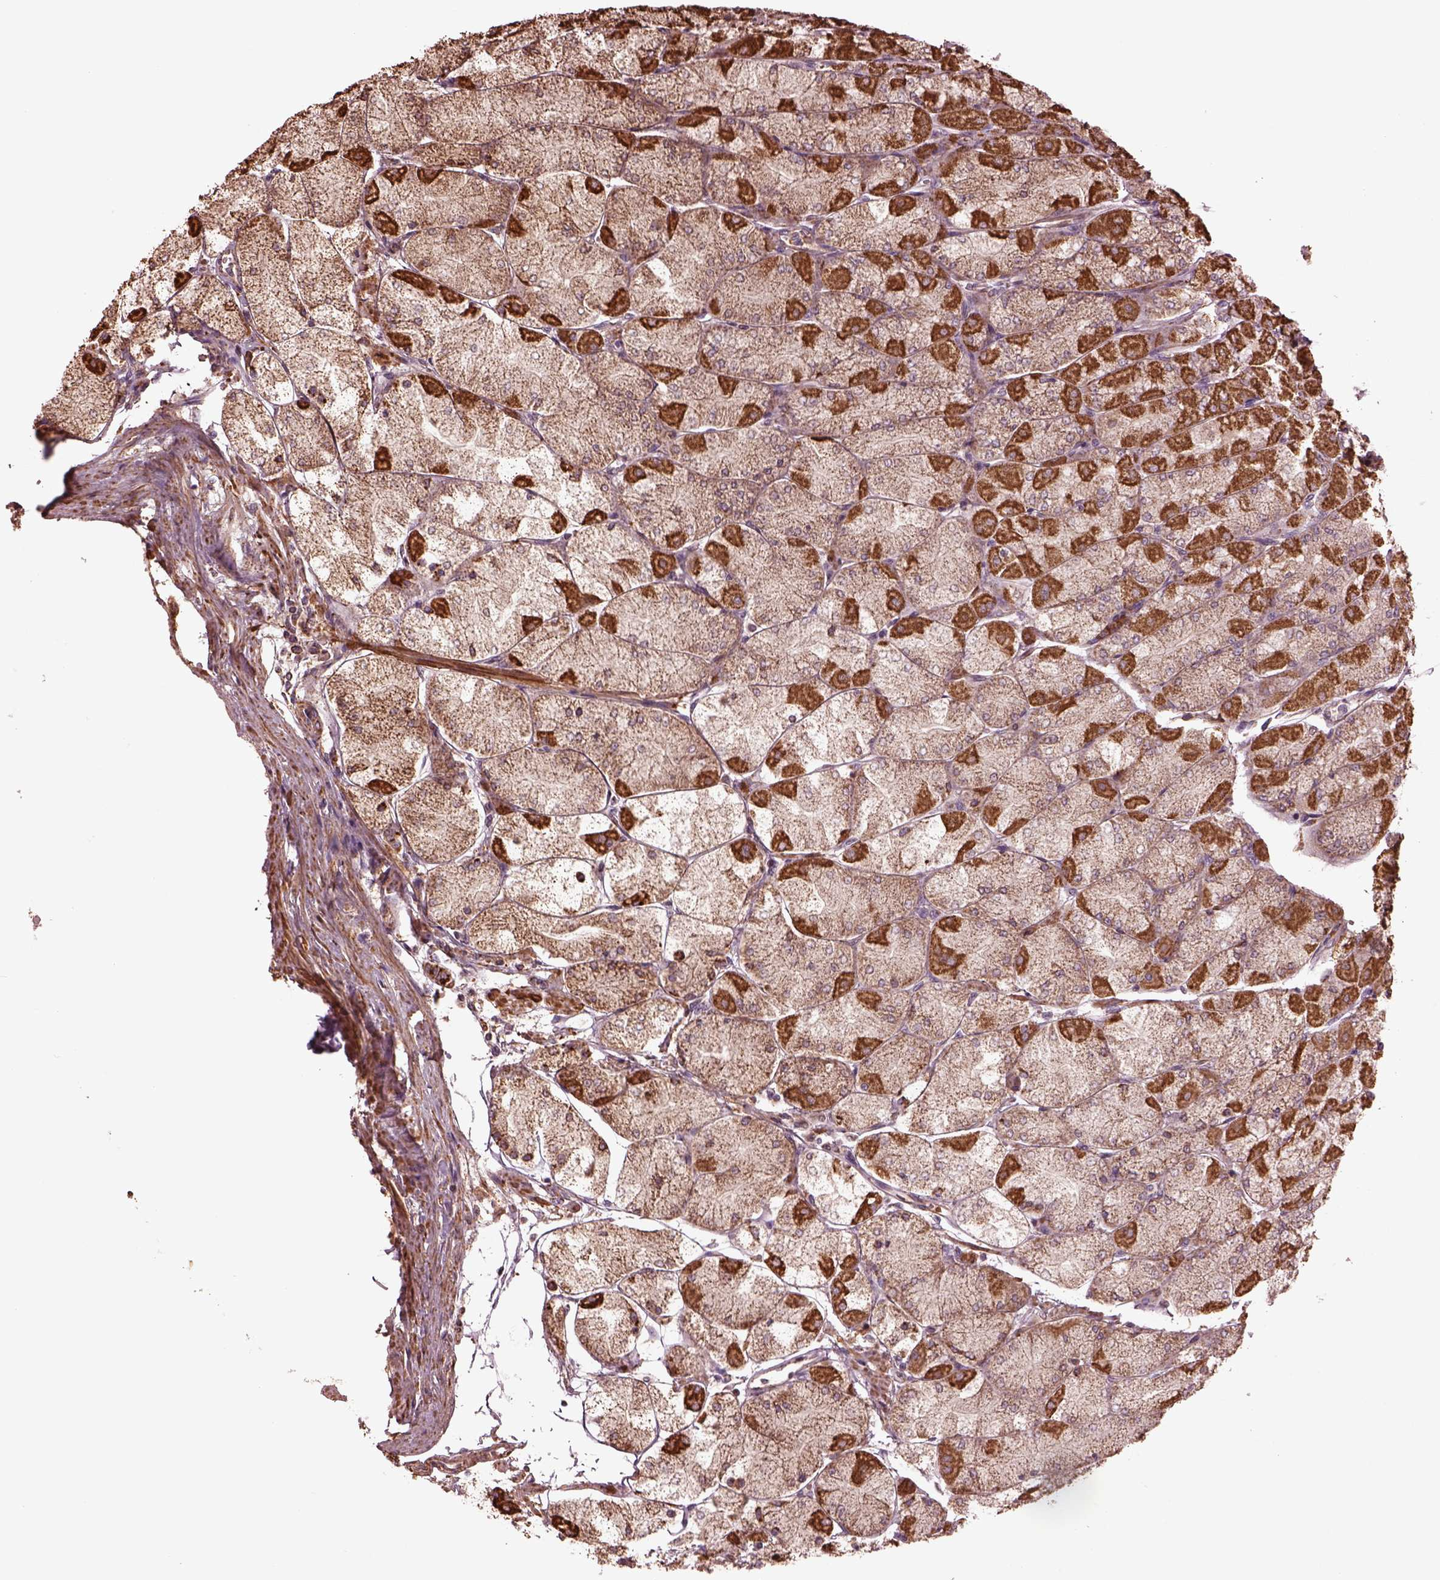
{"staining": {"intensity": "strong", "quantity": "25%-75%", "location": "cytoplasmic/membranous"}, "tissue": "stomach", "cell_type": "Glandular cells", "image_type": "normal", "snomed": [{"axis": "morphology", "description": "Normal tissue, NOS"}, {"axis": "topography", "description": "Stomach, upper"}], "caption": "Immunohistochemical staining of unremarkable human stomach displays strong cytoplasmic/membranous protein positivity in approximately 25%-75% of glandular cells.", "gene": "TMEM254", "patient": {"sex": "male", "age": 60}}